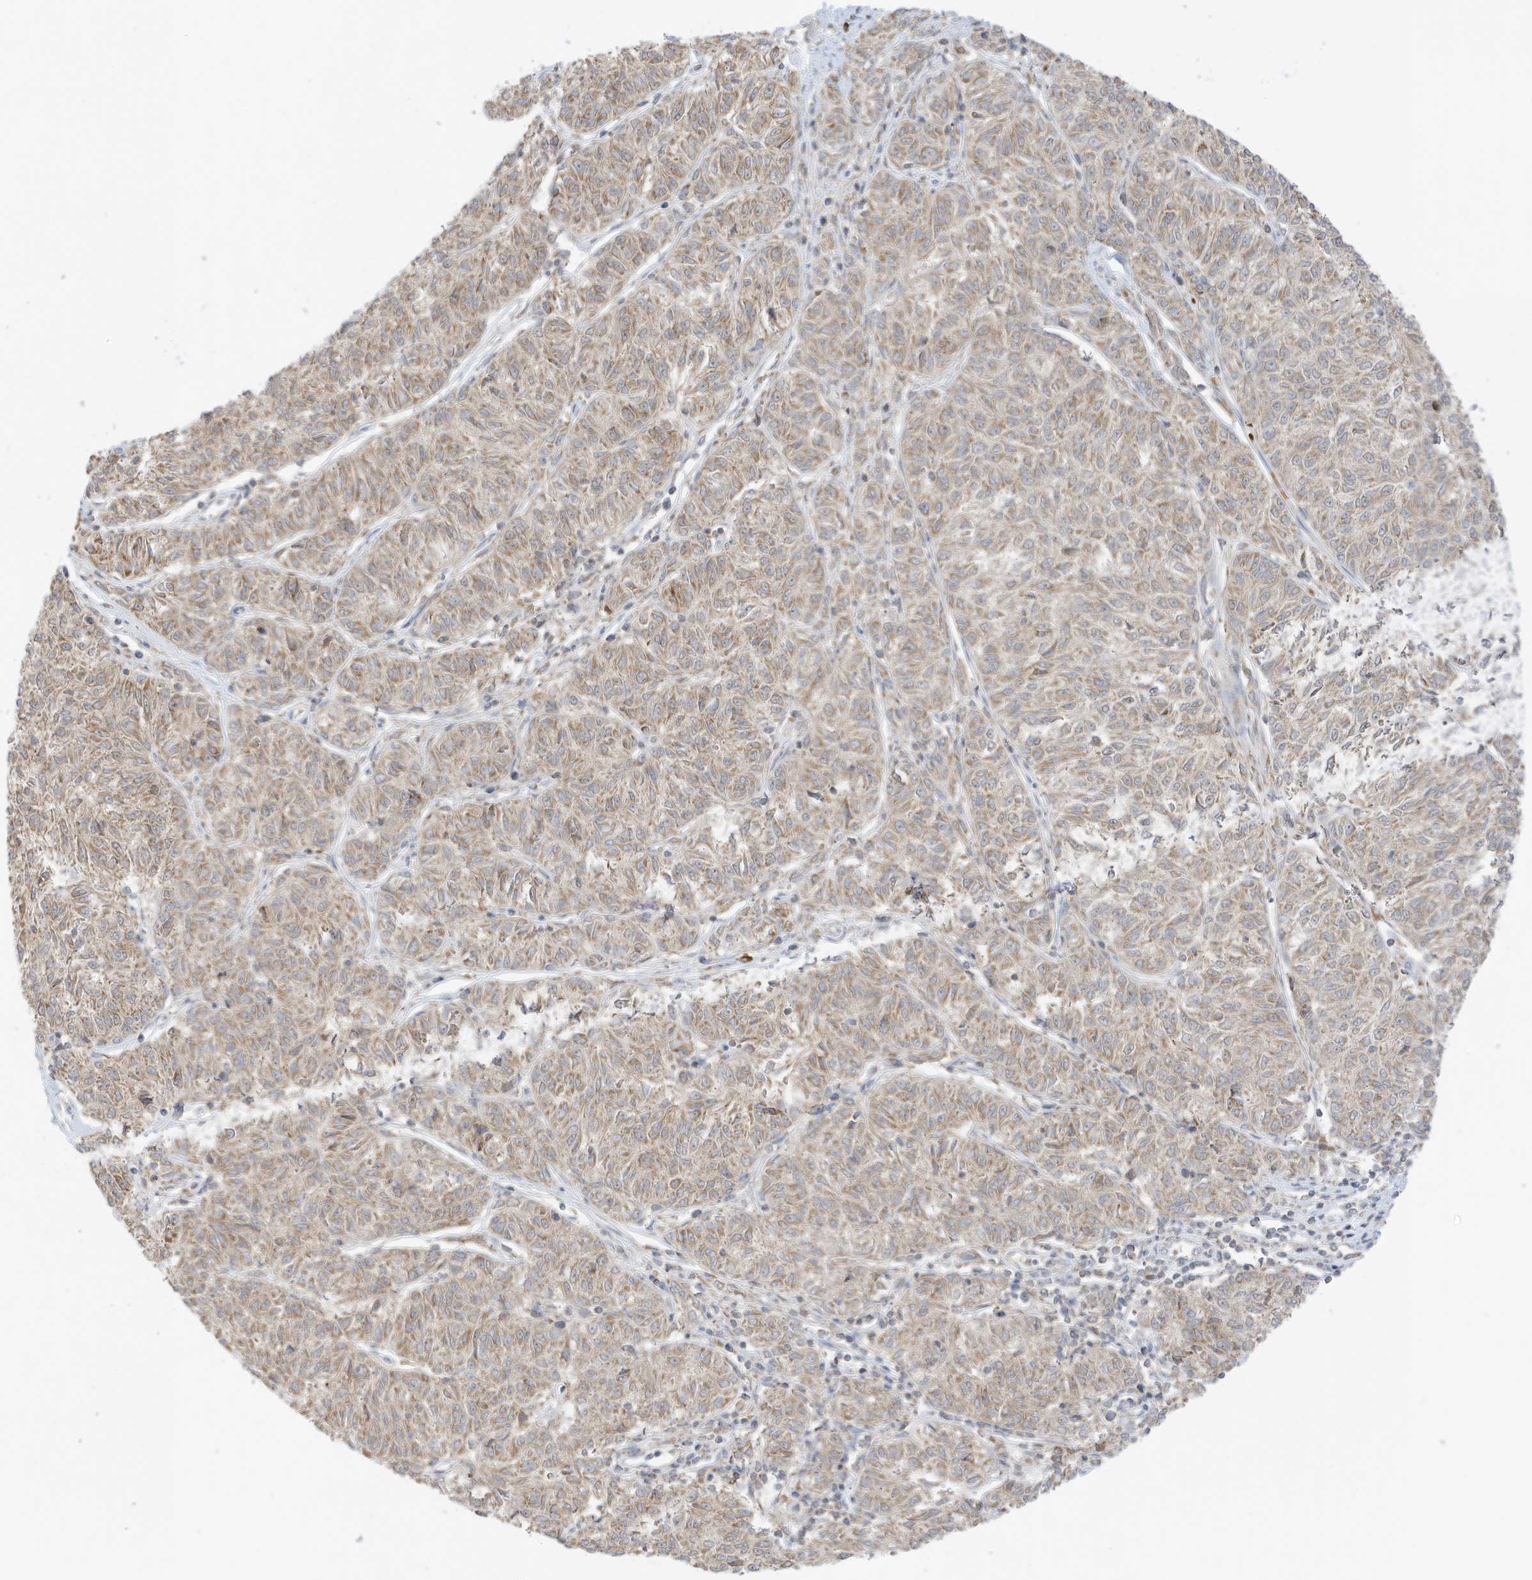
{"staining": {"intensity": "weak", "quantity": ">75%", "location": "cytoplasmic/membranous"}, "tissue": "melanoma", "cell_type": "Tumor cells", "image_type": "cancer", "snomed": [{"axis": "morphology", "description": "Malignant melanoma, NOS"}, {"axis": "topography", "description": "Skin"}], "caption": "Tumor cells exhibit weak cytoplasmic/membranous expression in about >75% of cells in malignant melanoma. (DAB = brown stain, brightfield microscopy at high magnification).", "gene": "NPPC", "patient": {"sex": "female", "age": 72}}